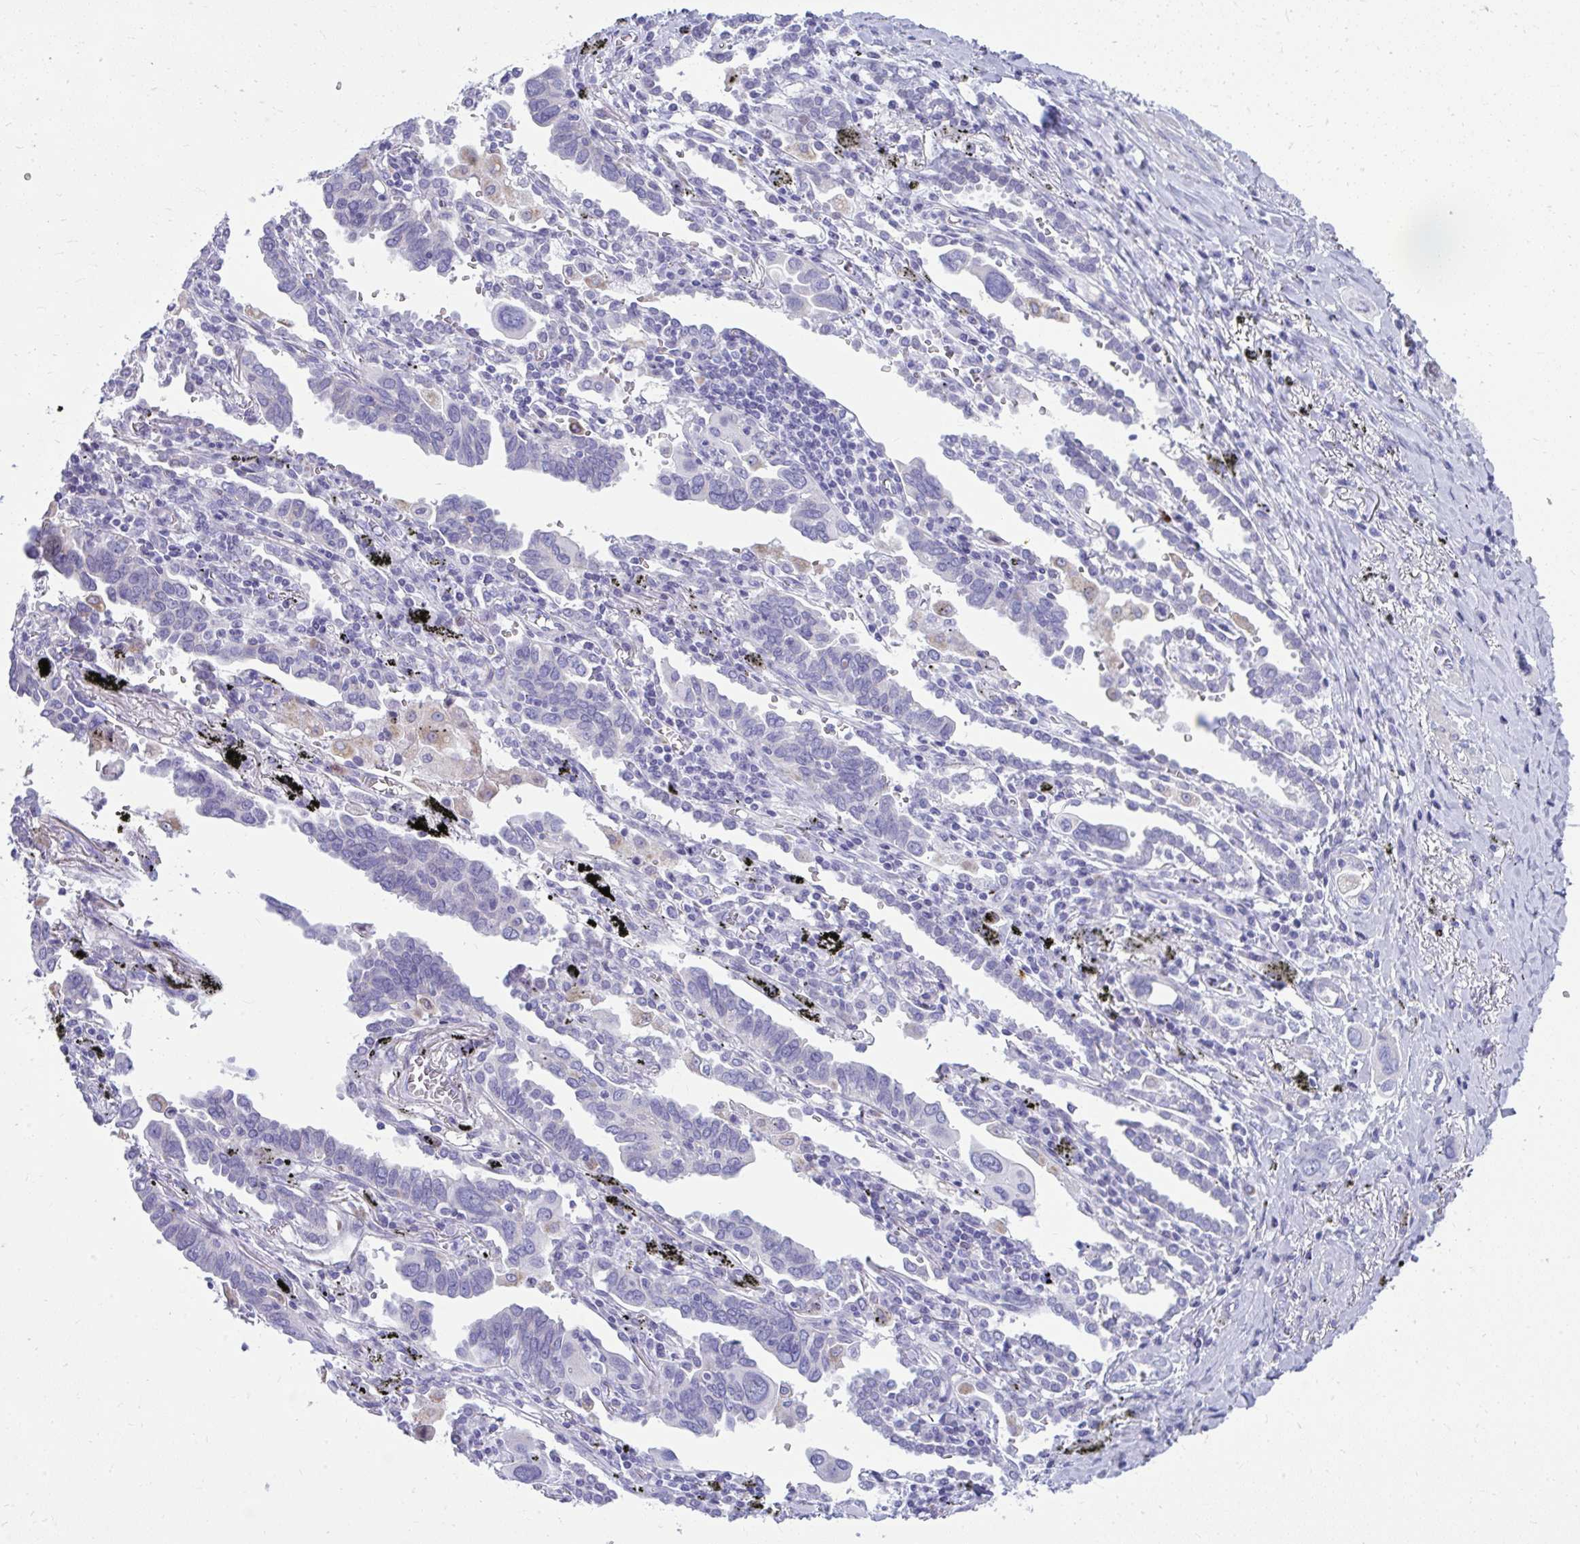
{"staining": {"intensity": "negative", "quantity": "none", "location": "none"}, "tissue": "lung cancer", "cell_type": "Tumor cells", "image_type": "cancer", "snomed": [{"axis": "morphology", "description": "Adenocarcinoma, NOS"}, {"axis": "topography", "description": "Lung"}], "caption": "Tumor cells are negative for brown protein staining in lung cancer (adenocarcinoma). (Stains: DAB (3,3'-diaminobenzidine) immunohistochemistry with hematoxylin counter stain, Microscopy: brightfield microscopy at high magnification).", "gene": "ISL1", "patient": {"sex": "male", "age": 76}}